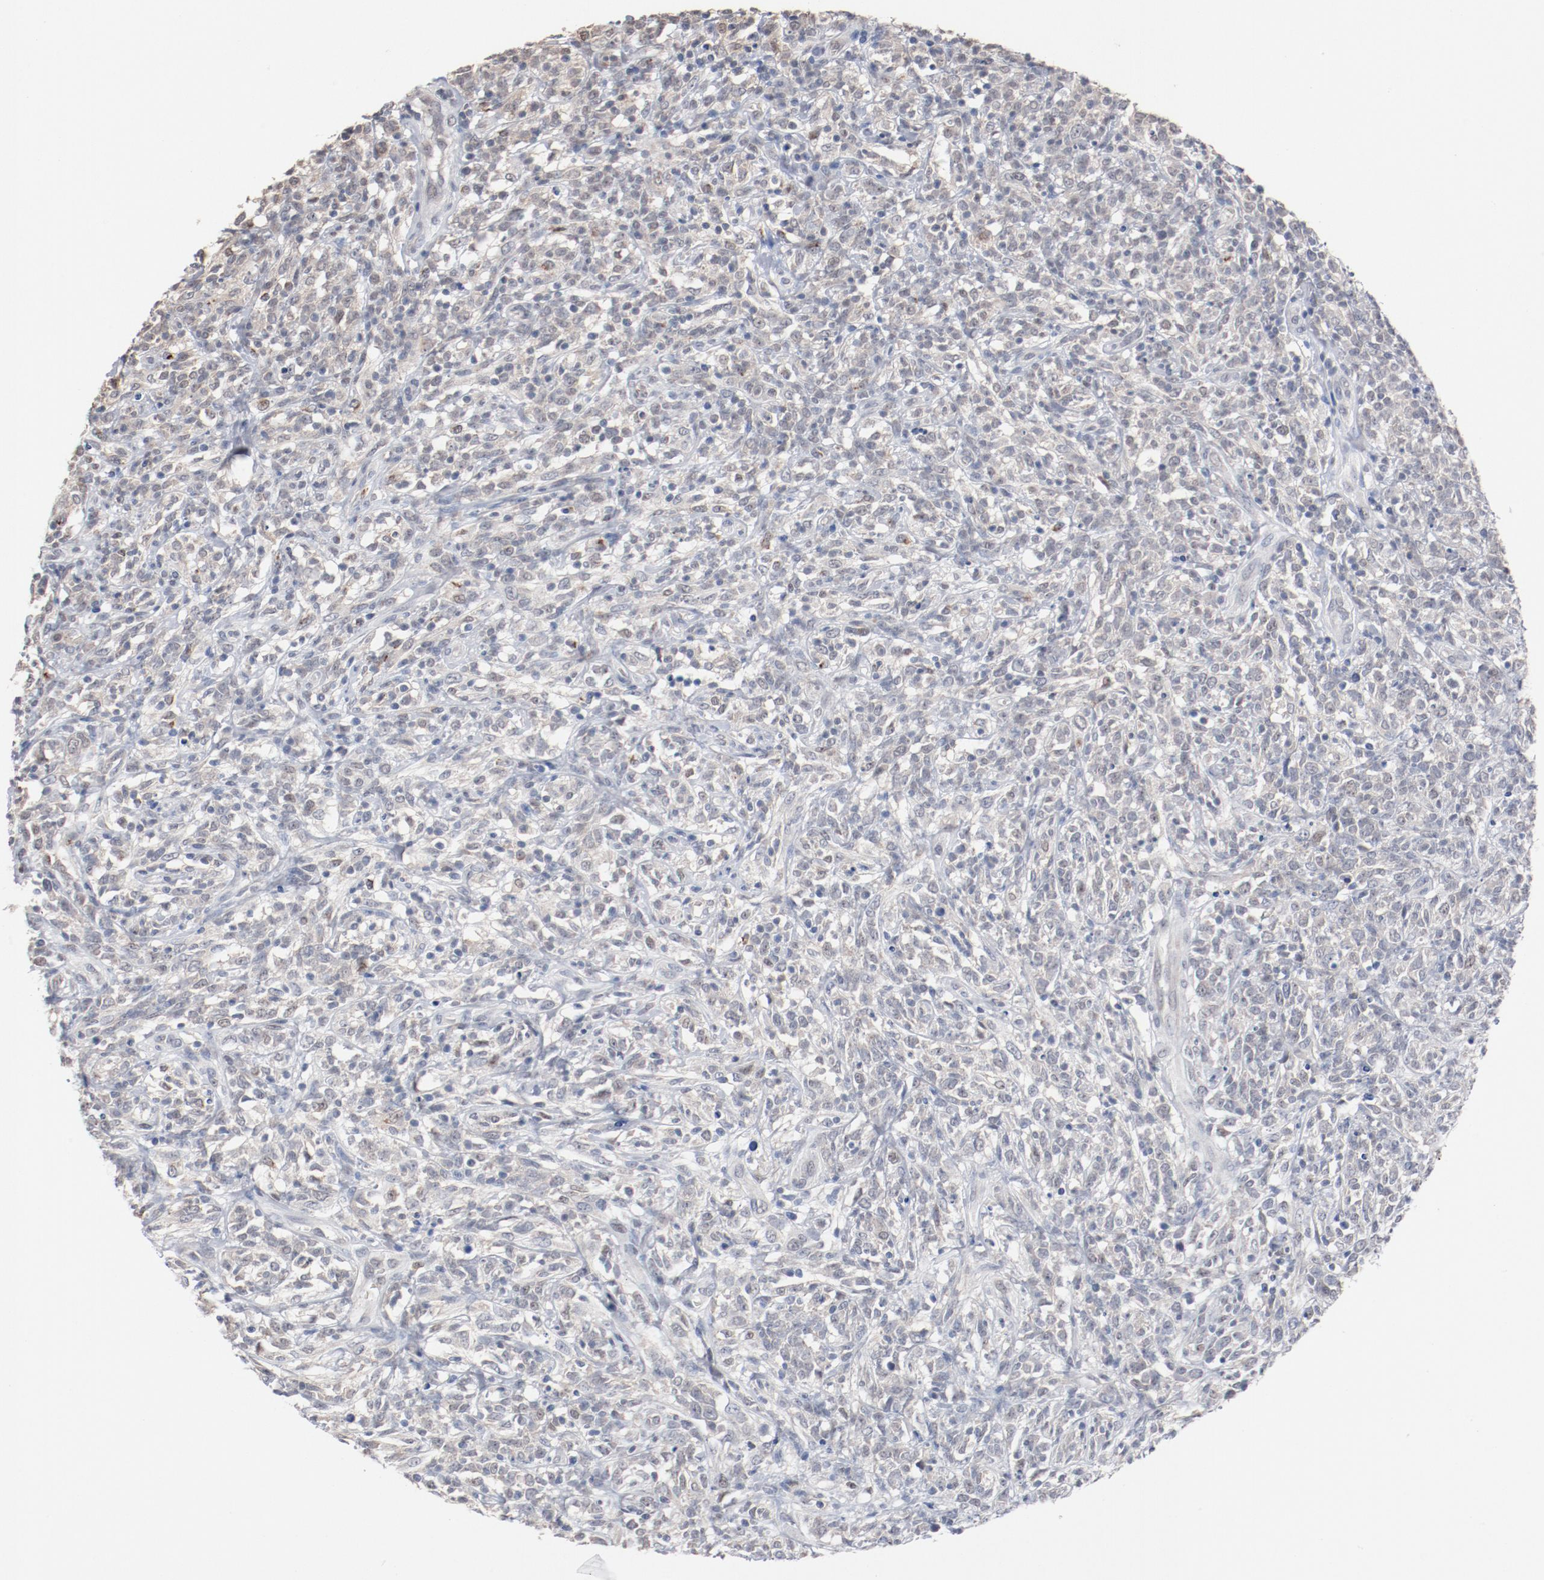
{"staining": {"intensity": "negative", "quantity": "none", "location": "none"}, "tissue": "lymphoma", "cell_type": "Tumor cells", "image_type": "cancer", "snomed": [{"axis": "morphology", "description": "Malignant lymphoma, non-Hodgkin's type, High grade"}, {"axis": "topography", "description": "Lymph node"}], "caption": "Immunohistochemistry (IHC) micrograph of neoplastic tissue: human lymphoma stained with DAB shows no significant protein staining in tumor cells.", "gene": "ERICH1", "patient": {"sex": "female", "age": 73}}